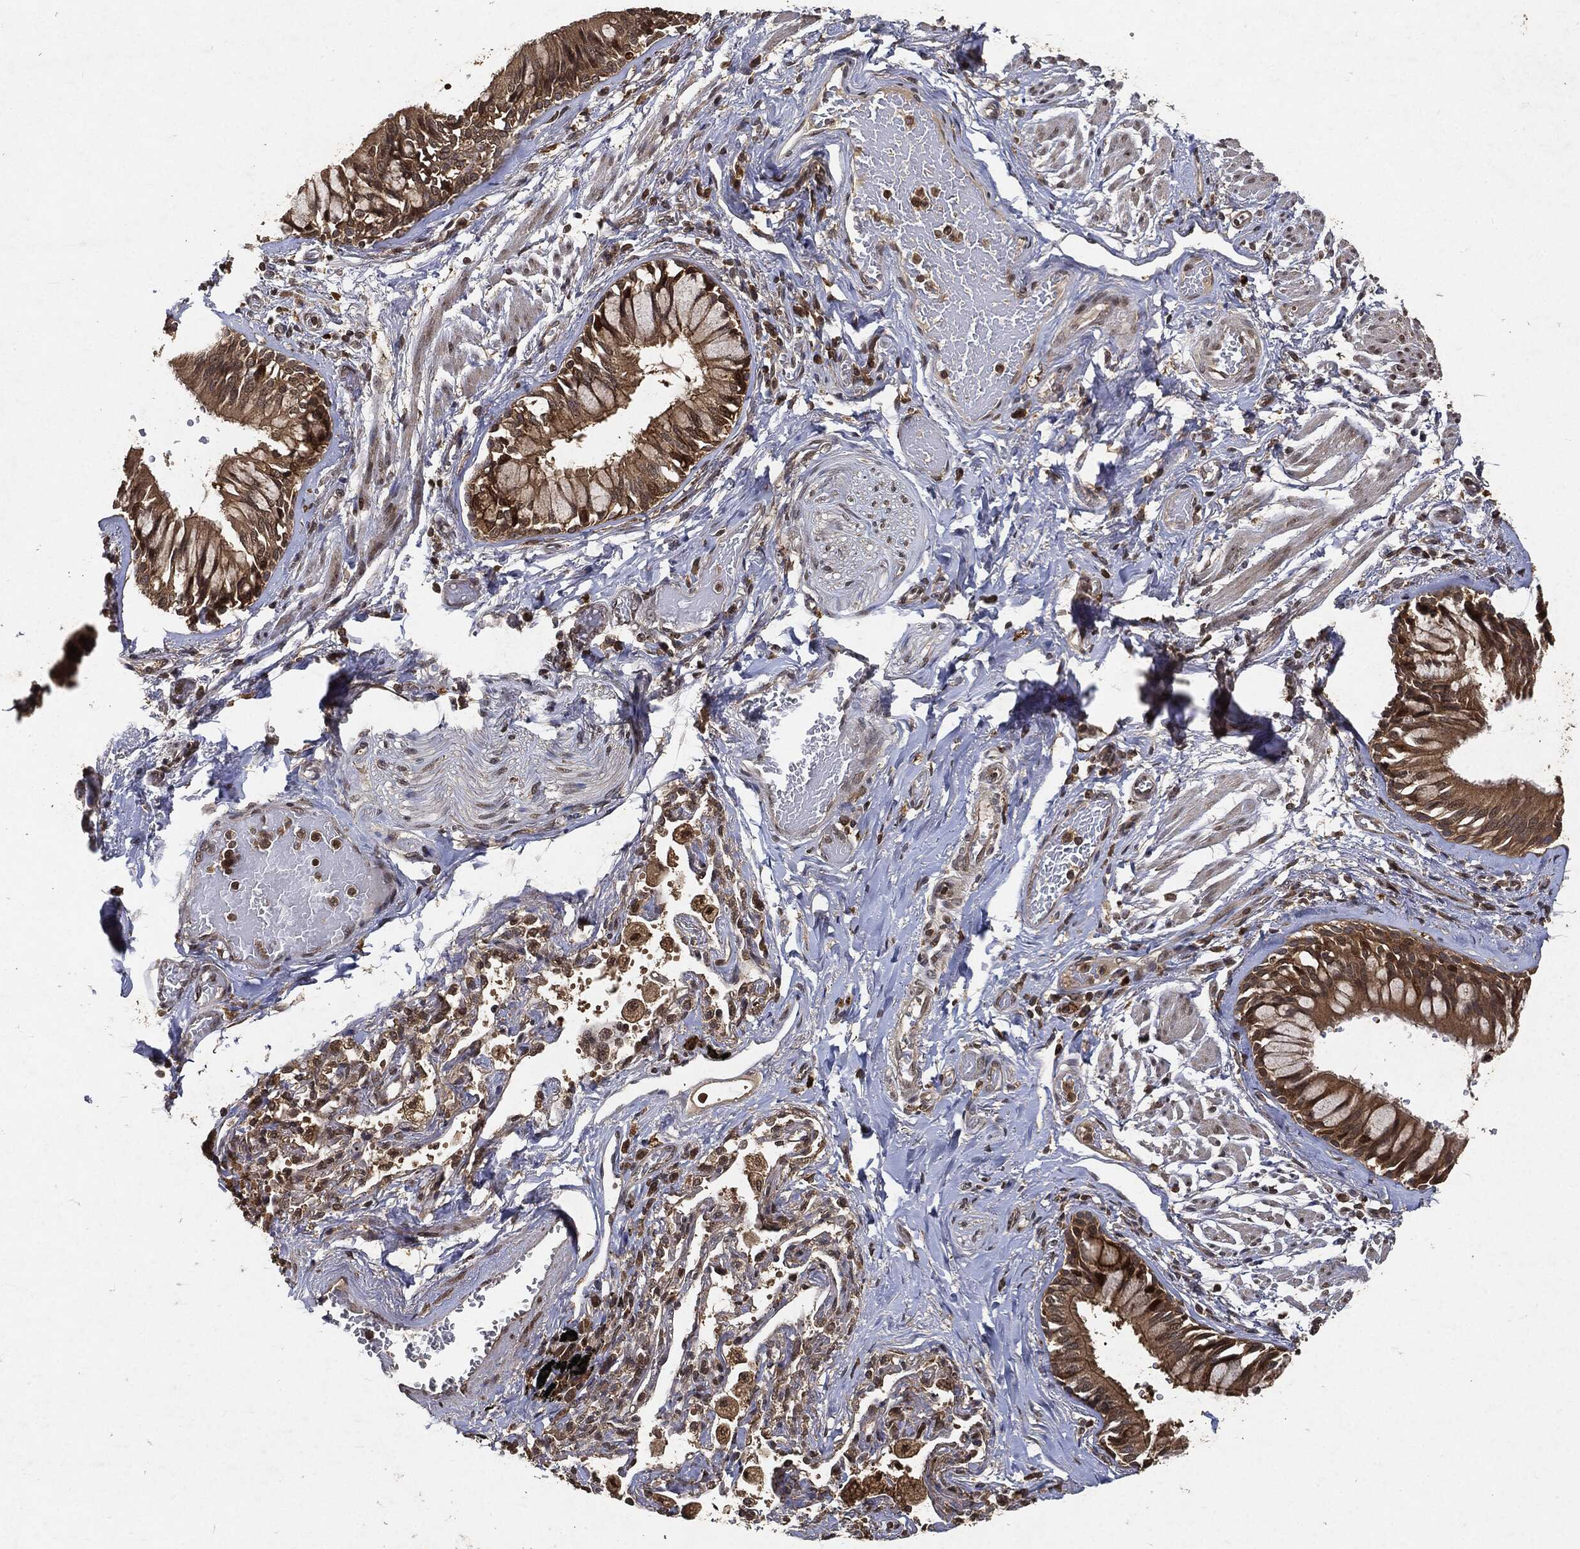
{"staining": {"intensity": "moderate", "quantity": ">75%", "location": "cytoplasmic/membranous"}, "tissue": "bronchus", "cell_type": "Respiratory epithelial cells", "image_type": "normal", "snomed": [{"axis": "morphology", "description": "Normal tissue, NOS"}, {"axis": "topography", "description": "Bronchus"}, {"axis": "topography", "description": "Lung"}], "caption": "Bronchus stained with IHC displays moderate cytoplasmic/membranous expression in approximately >75% of respiratory epithelial cells.", "gene": "ZNF226", "patient": {"sex": "female", "age": 57}}